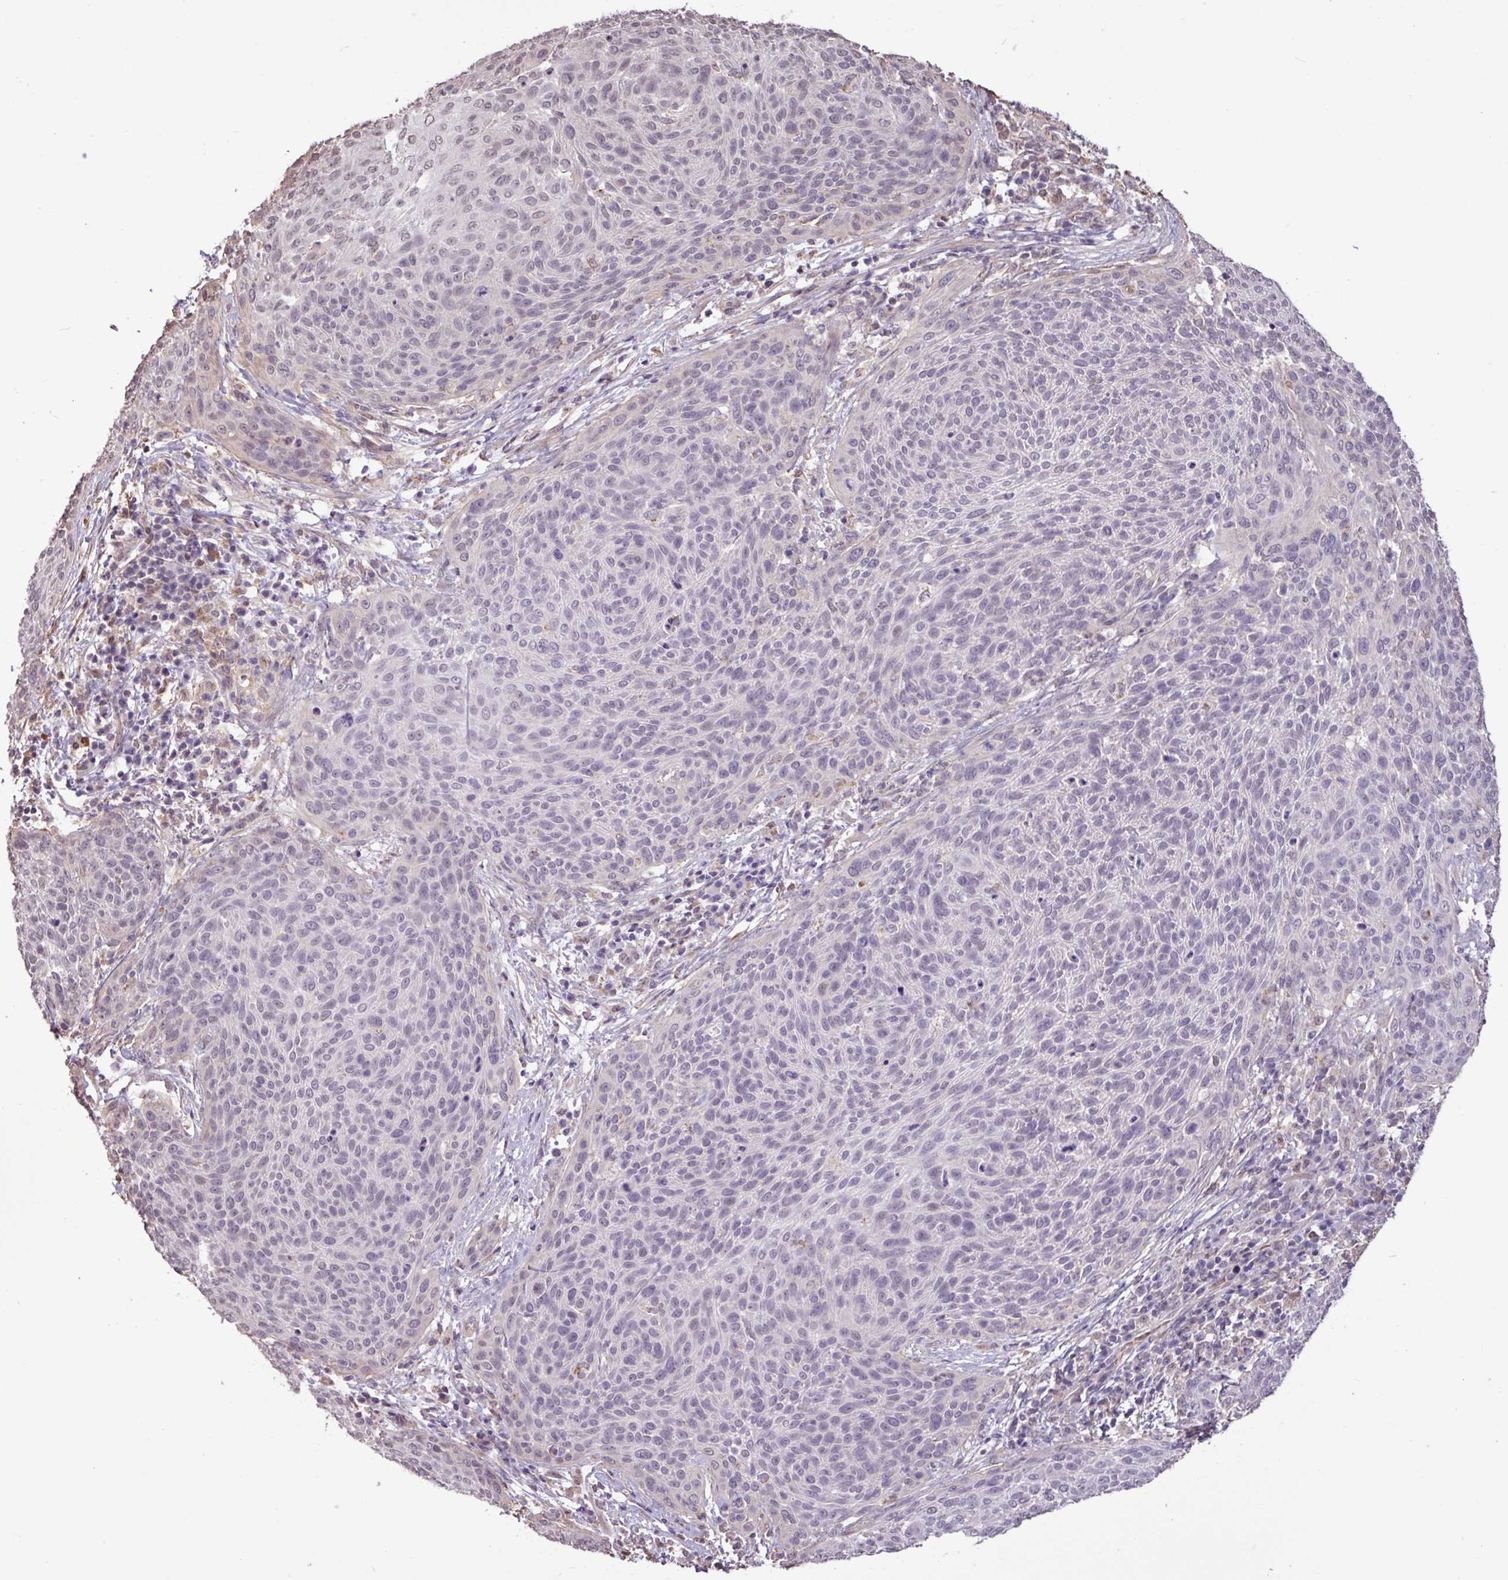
{"staining": {"intensity": "negative", "quantity": "none", "location": "none"}, "tissue": "cervical cancer", "cell_type": "Tumor cells", "image_type": "cancer", "snomed": [{"axis": "morphology", "description": "Squamous cell carcinoma, NOS"}, {"axis": "topography", "description": "Cervix"}], "caption": "Immunohistochemistry (IHC) photomicrograph of neoplastic tissue: cervical cancer (squamous cell carcinoma) stained with DAB (3,3'-diaminobenzidine) reveals no significant protein staining in tumor cells.", "gene": "CHST11", "patient": {"sex": "female", "age": 31}}